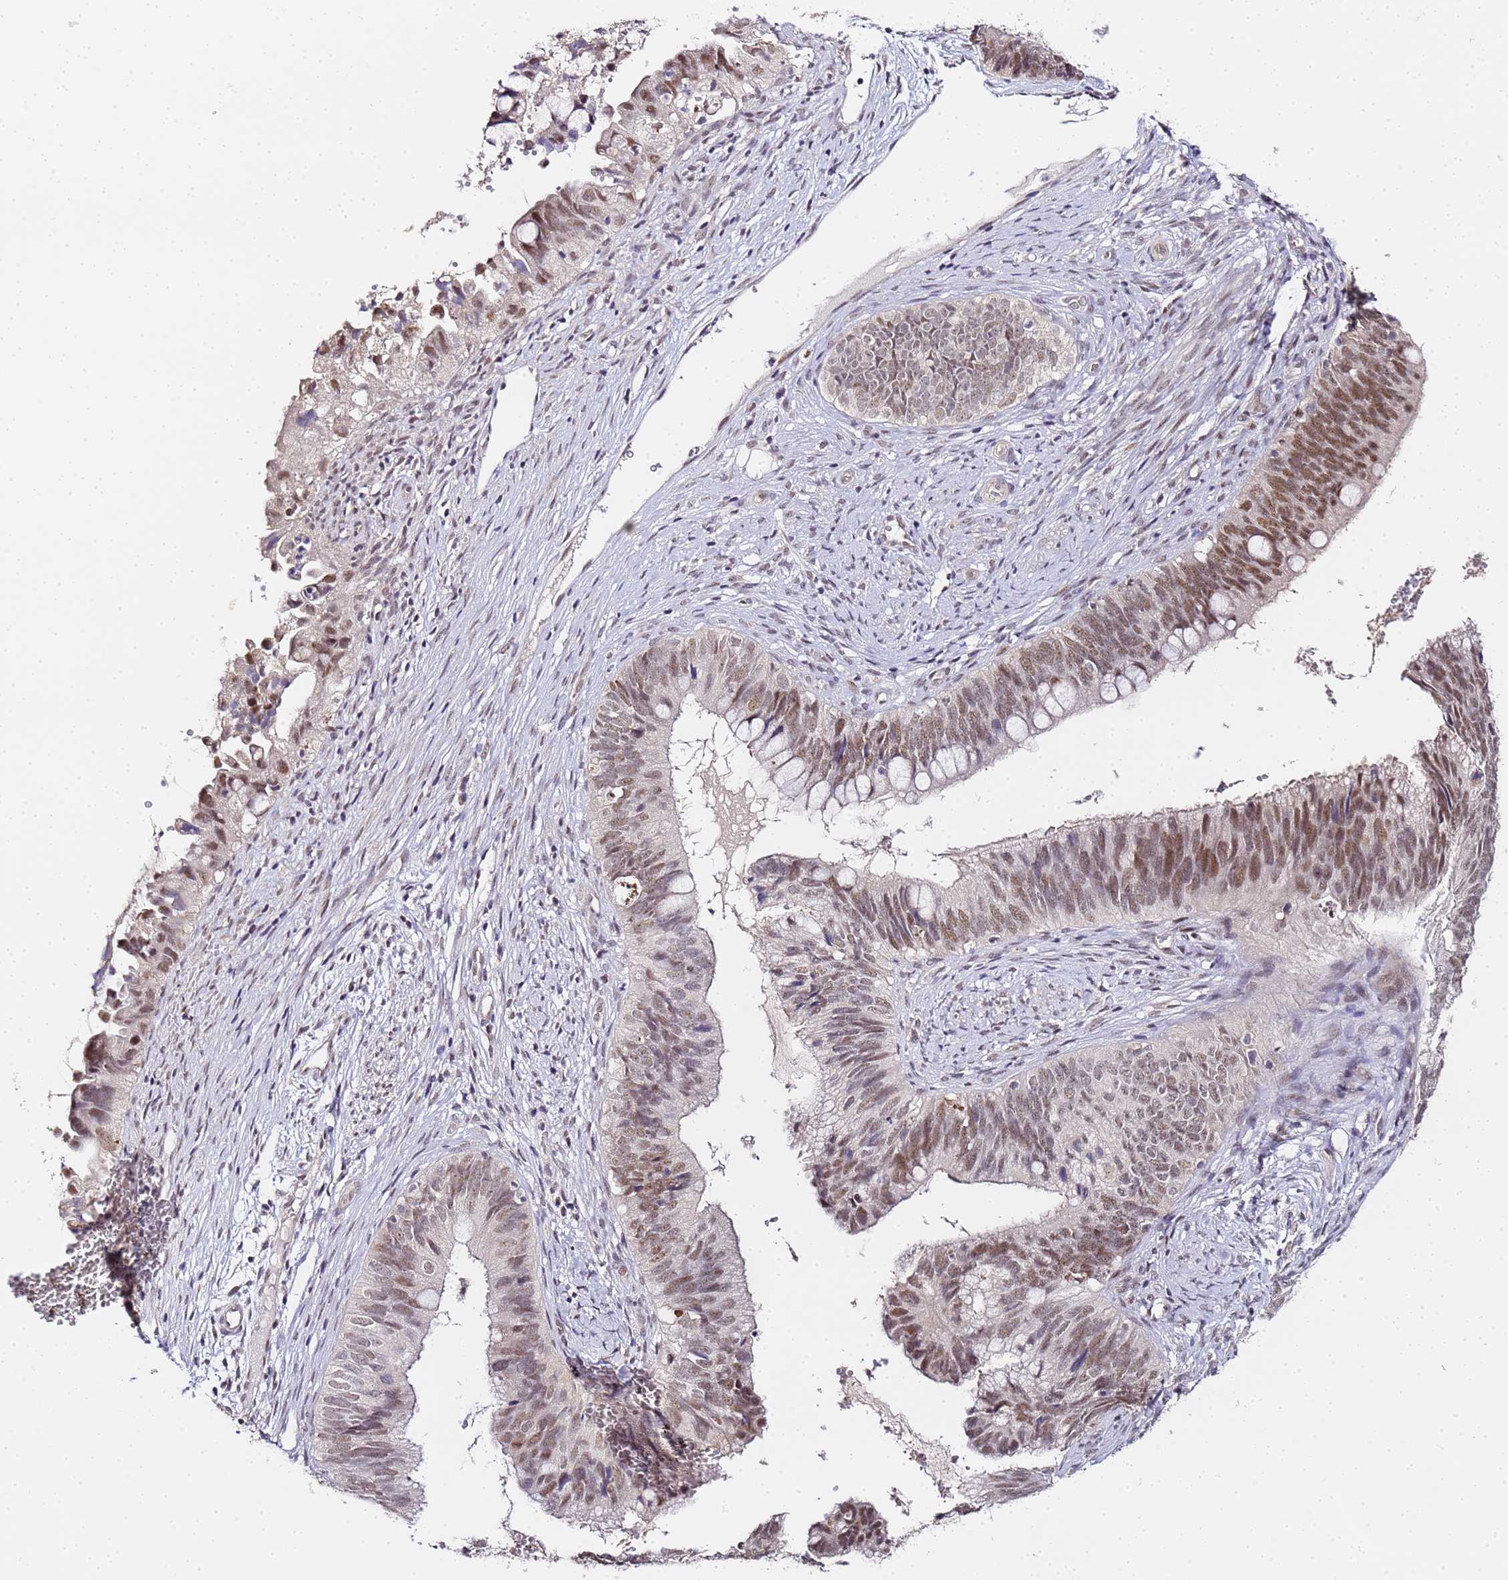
{"staining": {"intensity": "moderate", "quantity": ">75%", "location": "nuclear"}, "tissue": "cervical cancer", "cell_type": "Tumor cells", "image_type": "cancer", "snomed": [{"axis": "morphology", "description": "Adenocarcinoma, NOS"}, {"axis": "topography", "description": "Cervix"}], "caption": "Adenocarcinoma (cervical) stained for a protein (brown) exhibits moderate nuclear positive positivity in about >75% of tumor cells.", "gene": "LSM3", "patient": {"sex": "female", "age": 42}}